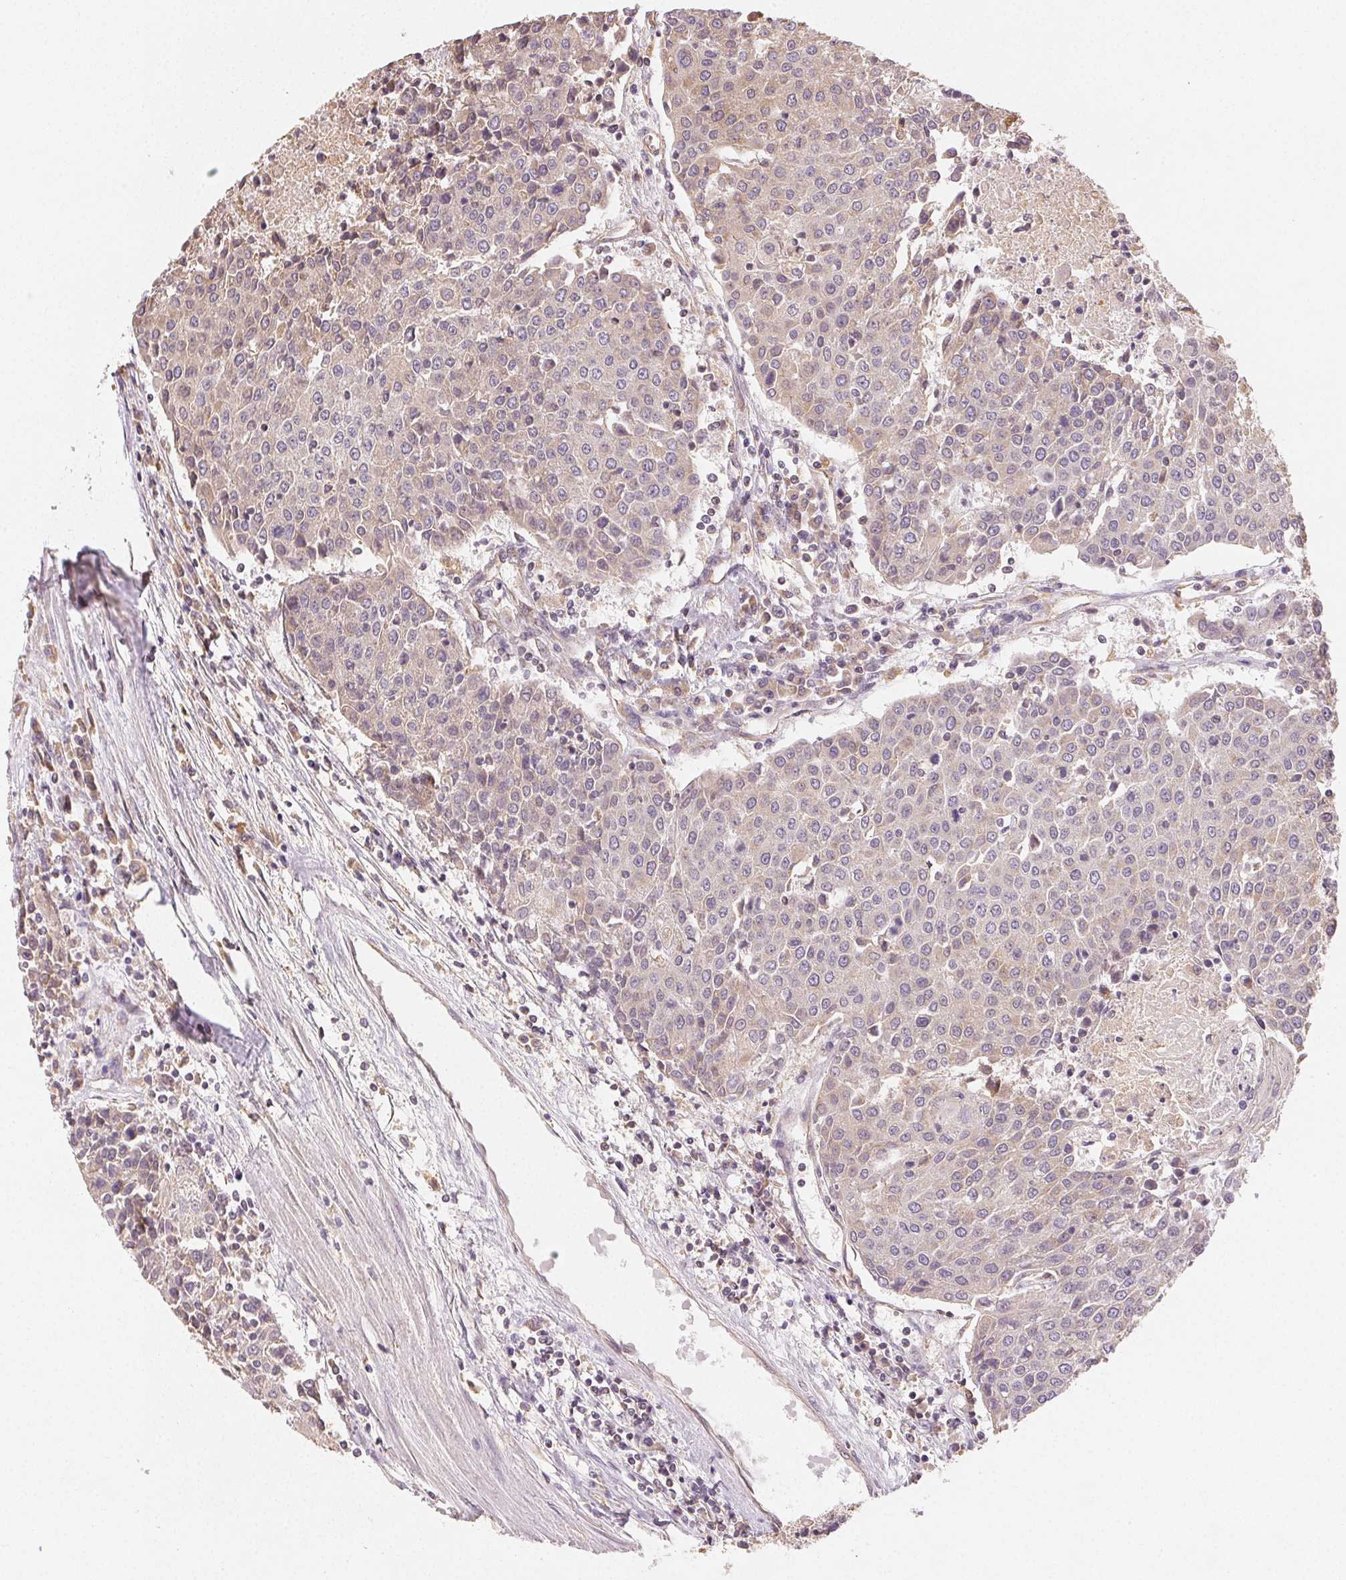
{"staining": {"intensity": "weak", "quantity": "<25%", "location": "cytoplasmic/membranous"}, "tissue": "urothelial cancer", "cell_type": "Tumor cells", "image_type": "cancer", "snomed": [{"axis": "morphology", "description": "Urothelial carcinoma, High grade"}, {"axis": "topography", "description": "Urinary bladder"}], "caption": "Immunohistochemistry (IHC) of urothelial cancer demonstrates no positivity in tumor cells. The staining is performed using DAB (3,3'-diaminobenzidine) brown chromogen with nuclei counter-stained in using hematoxylin.", "gene": "SEZ6L2", "patient": {"sex": "female", "age": 85}}